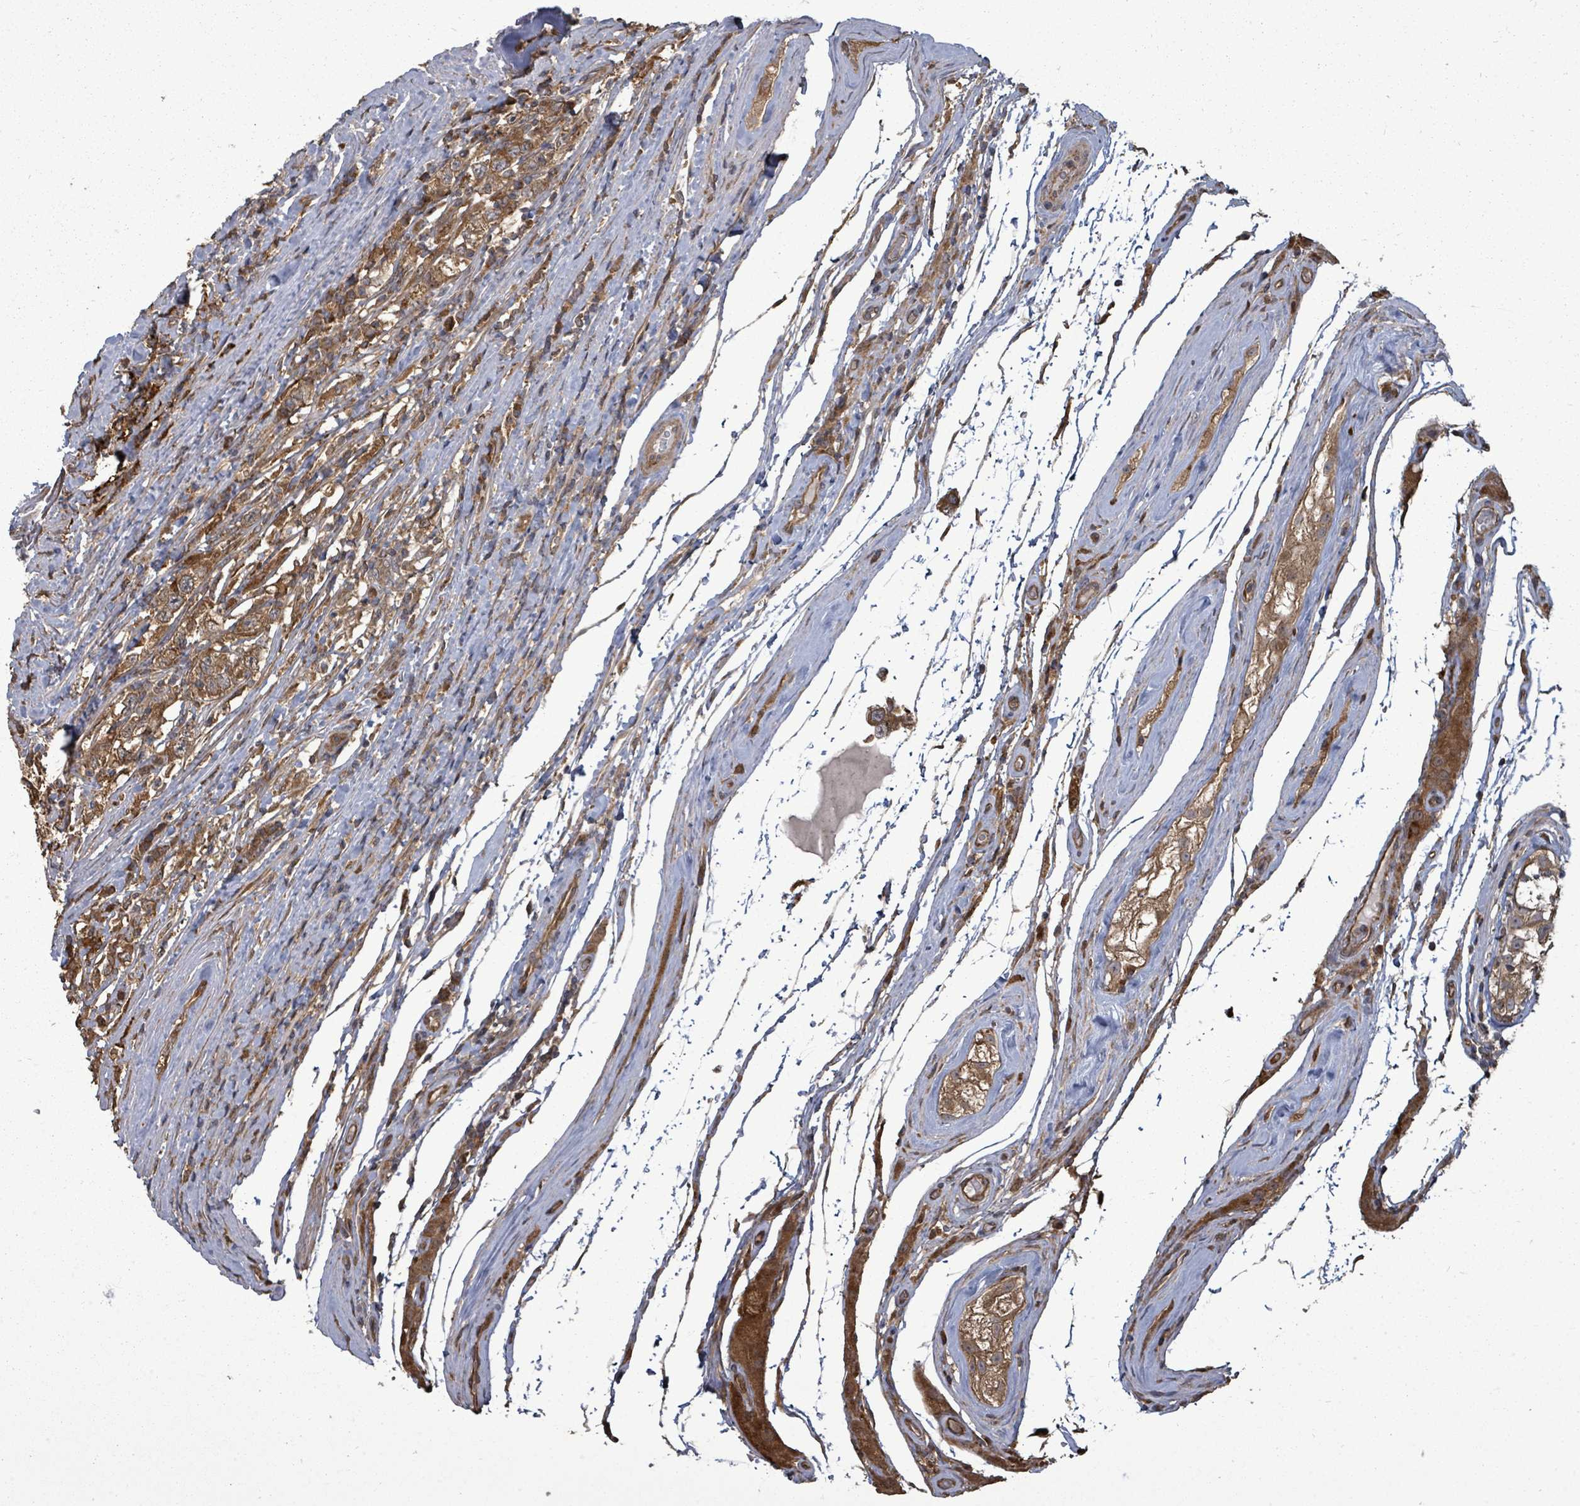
{"staining": {"intensity": "moderate", "quantity": ">75%", "location": "cytoplasmic/membranous"}, "tissue": "testis cancer", "cell_type": "Tumor cells", "image_type": "cancer", "snomed": [{"axis": "morphology", "description": "Seminoma, NOS"}, {"axis": "topography", "description": "Testis"}], "caption": "This histopathology image exhibits immunohistochemistry (IHC) staining of seminoma (testis), with medium moderate cytoplasmic/membranous expression in about >75% of tumor cells.", "gene": "EIF3C", "patient": {"sex": "male", "age": 41}}